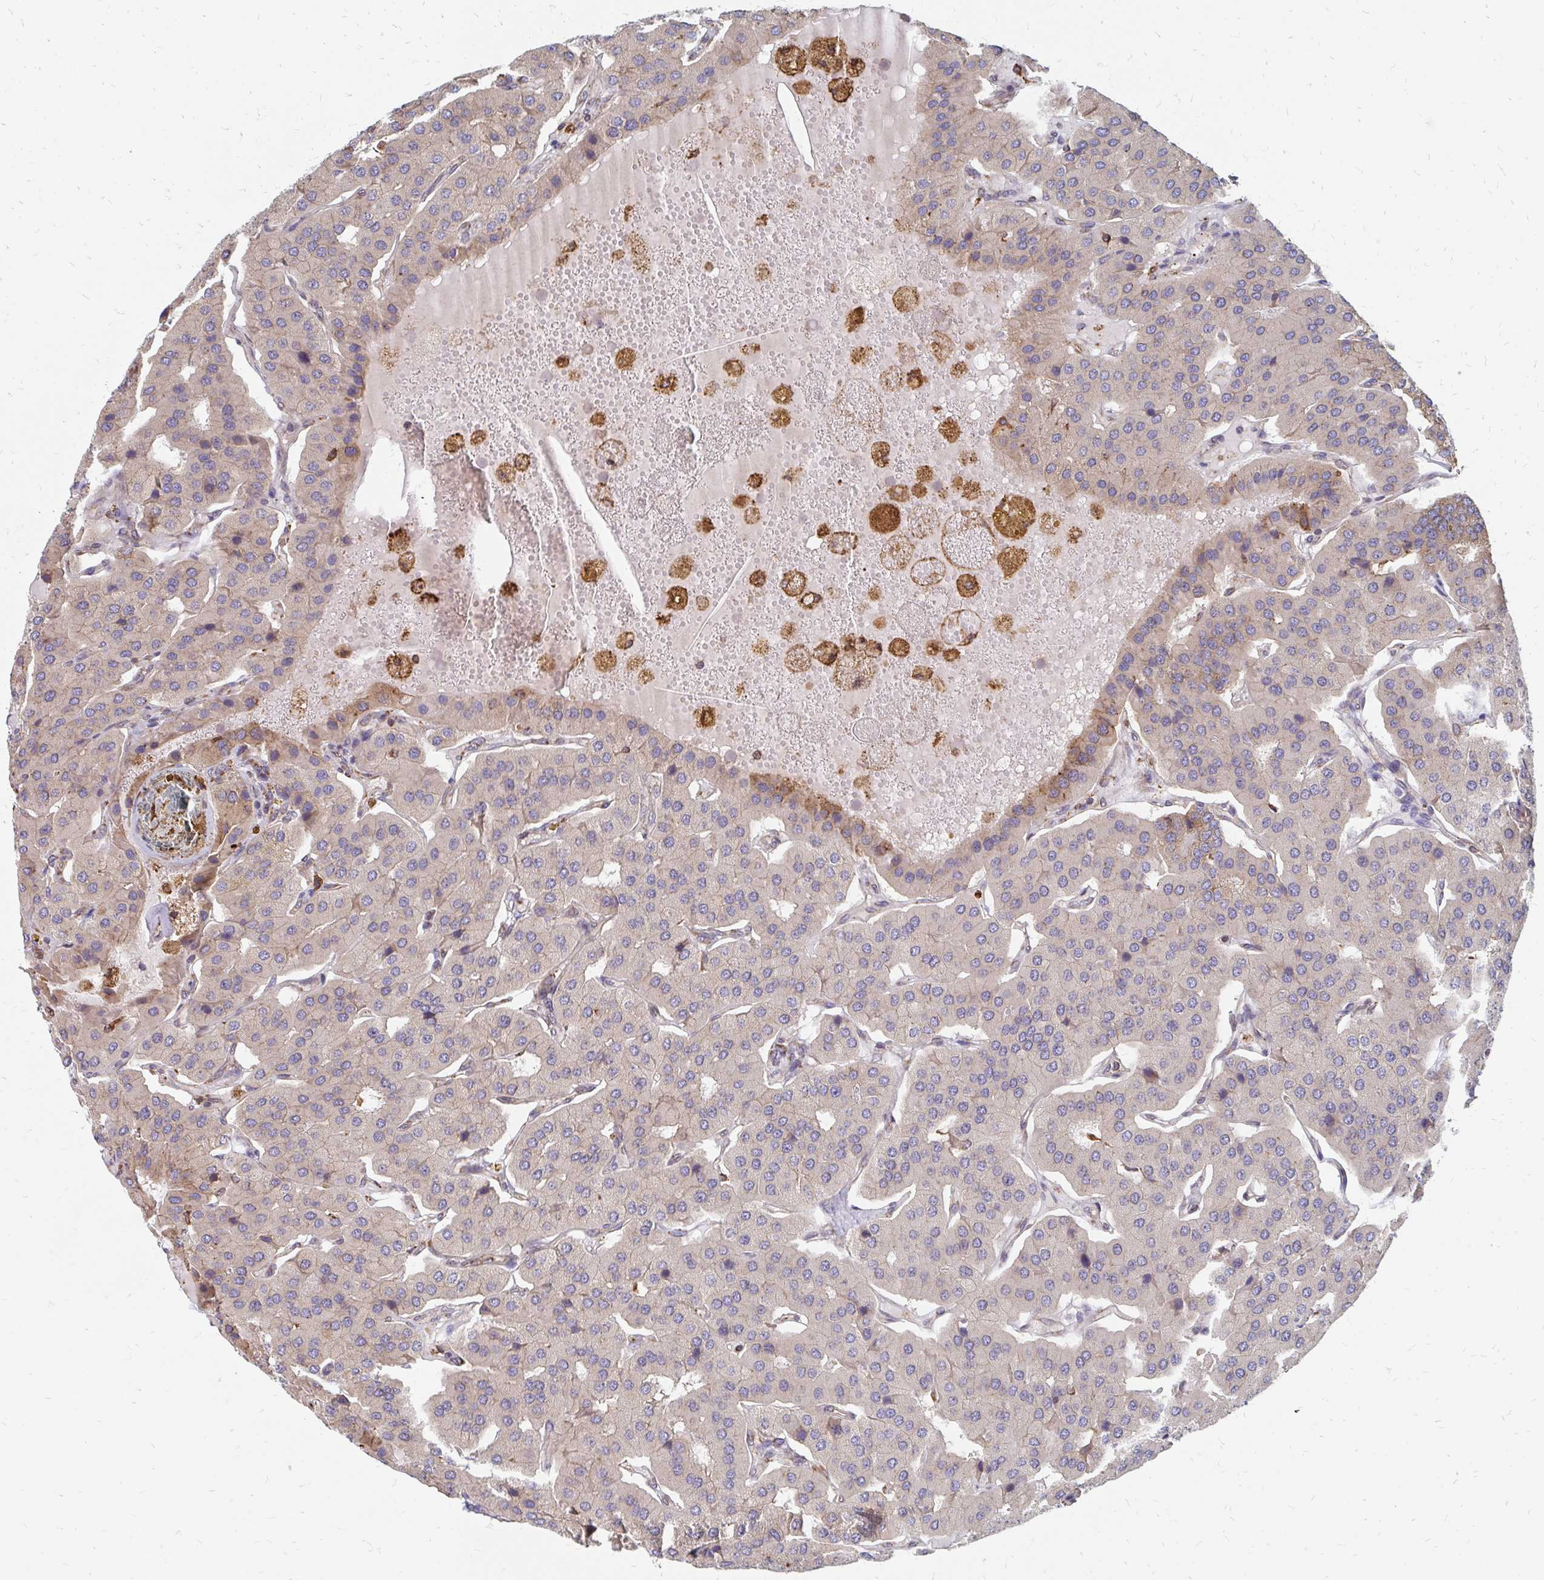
{"staining": {"intensity": "weak", "quantity": "<25%", "location": "cytoplasmic/membranous"}, "tissue": "parathyroid gland", "cell_type": "Glandular cells", "image_type": "normal", "snomed": [{"axis": "morphology", "description": "Normal tissue, NOS"}, {"axis": "morphology", "description": "Adenoma, NOS"}, {"axis": "topography", "description": "Parathyroid gland"}], "caption": "This is an IHC photomicrograph of benign human parathyroid gland. There is no positivity in glandular cells.", "gene": "PPP1R13L", "patient": {"sex": "female", "age": 86}}